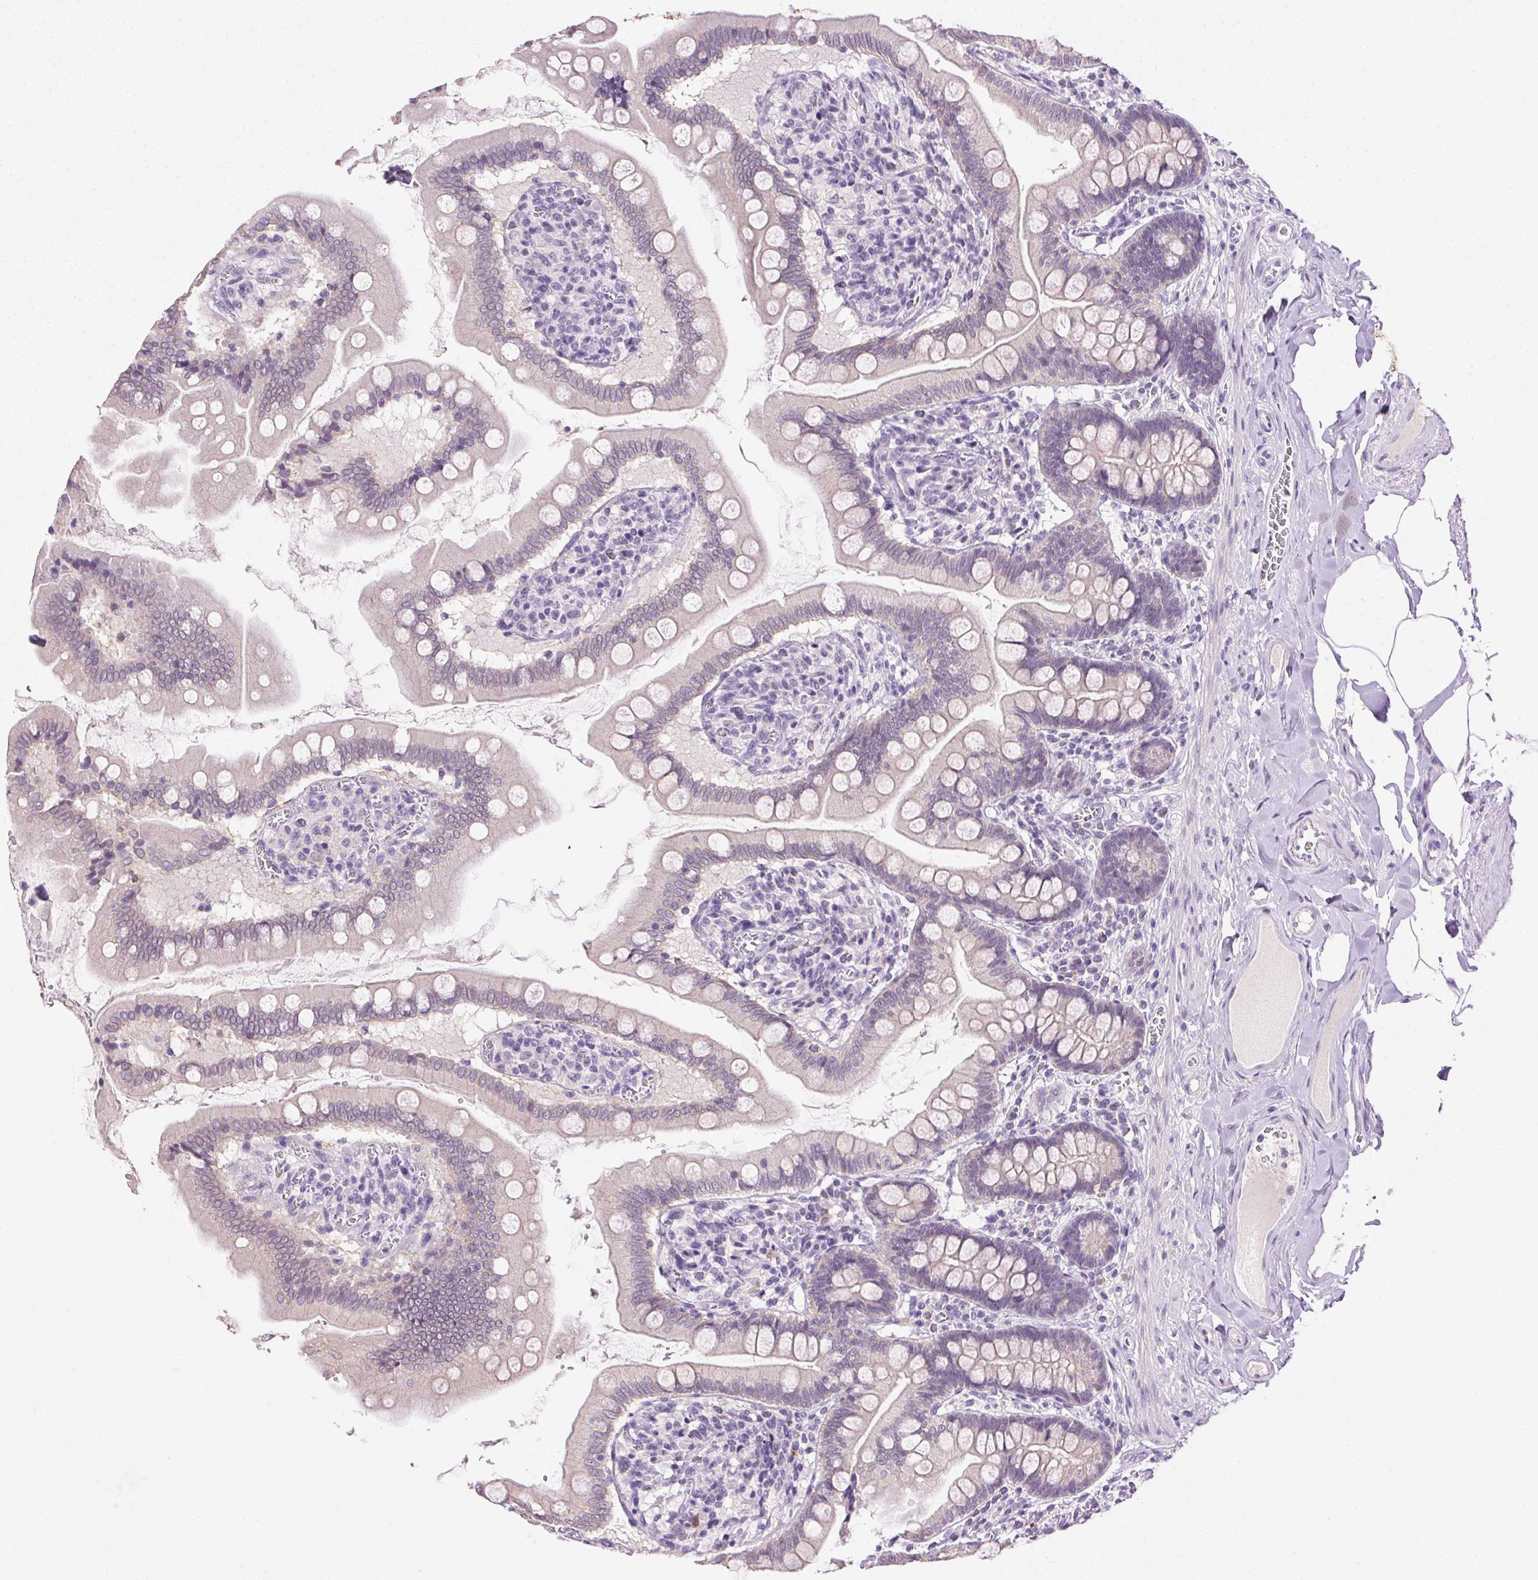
{"staining": {"intensity": "negative", "quantity": "none", "location": "none"}, "tissue": "small intestine", "cell_type": "Glandular cells", "image_type": "normal", "snomed": [{"axis": "morphology", "description": "Normal tissue, NOS"}, {"axis": "topography", "description": "Small intestine"}], "caption": "Glandular cells are negative for protein expression in benign human small intestine.", "gene": "CLDN10", "patient": {"sex": "female", "age": 56}}